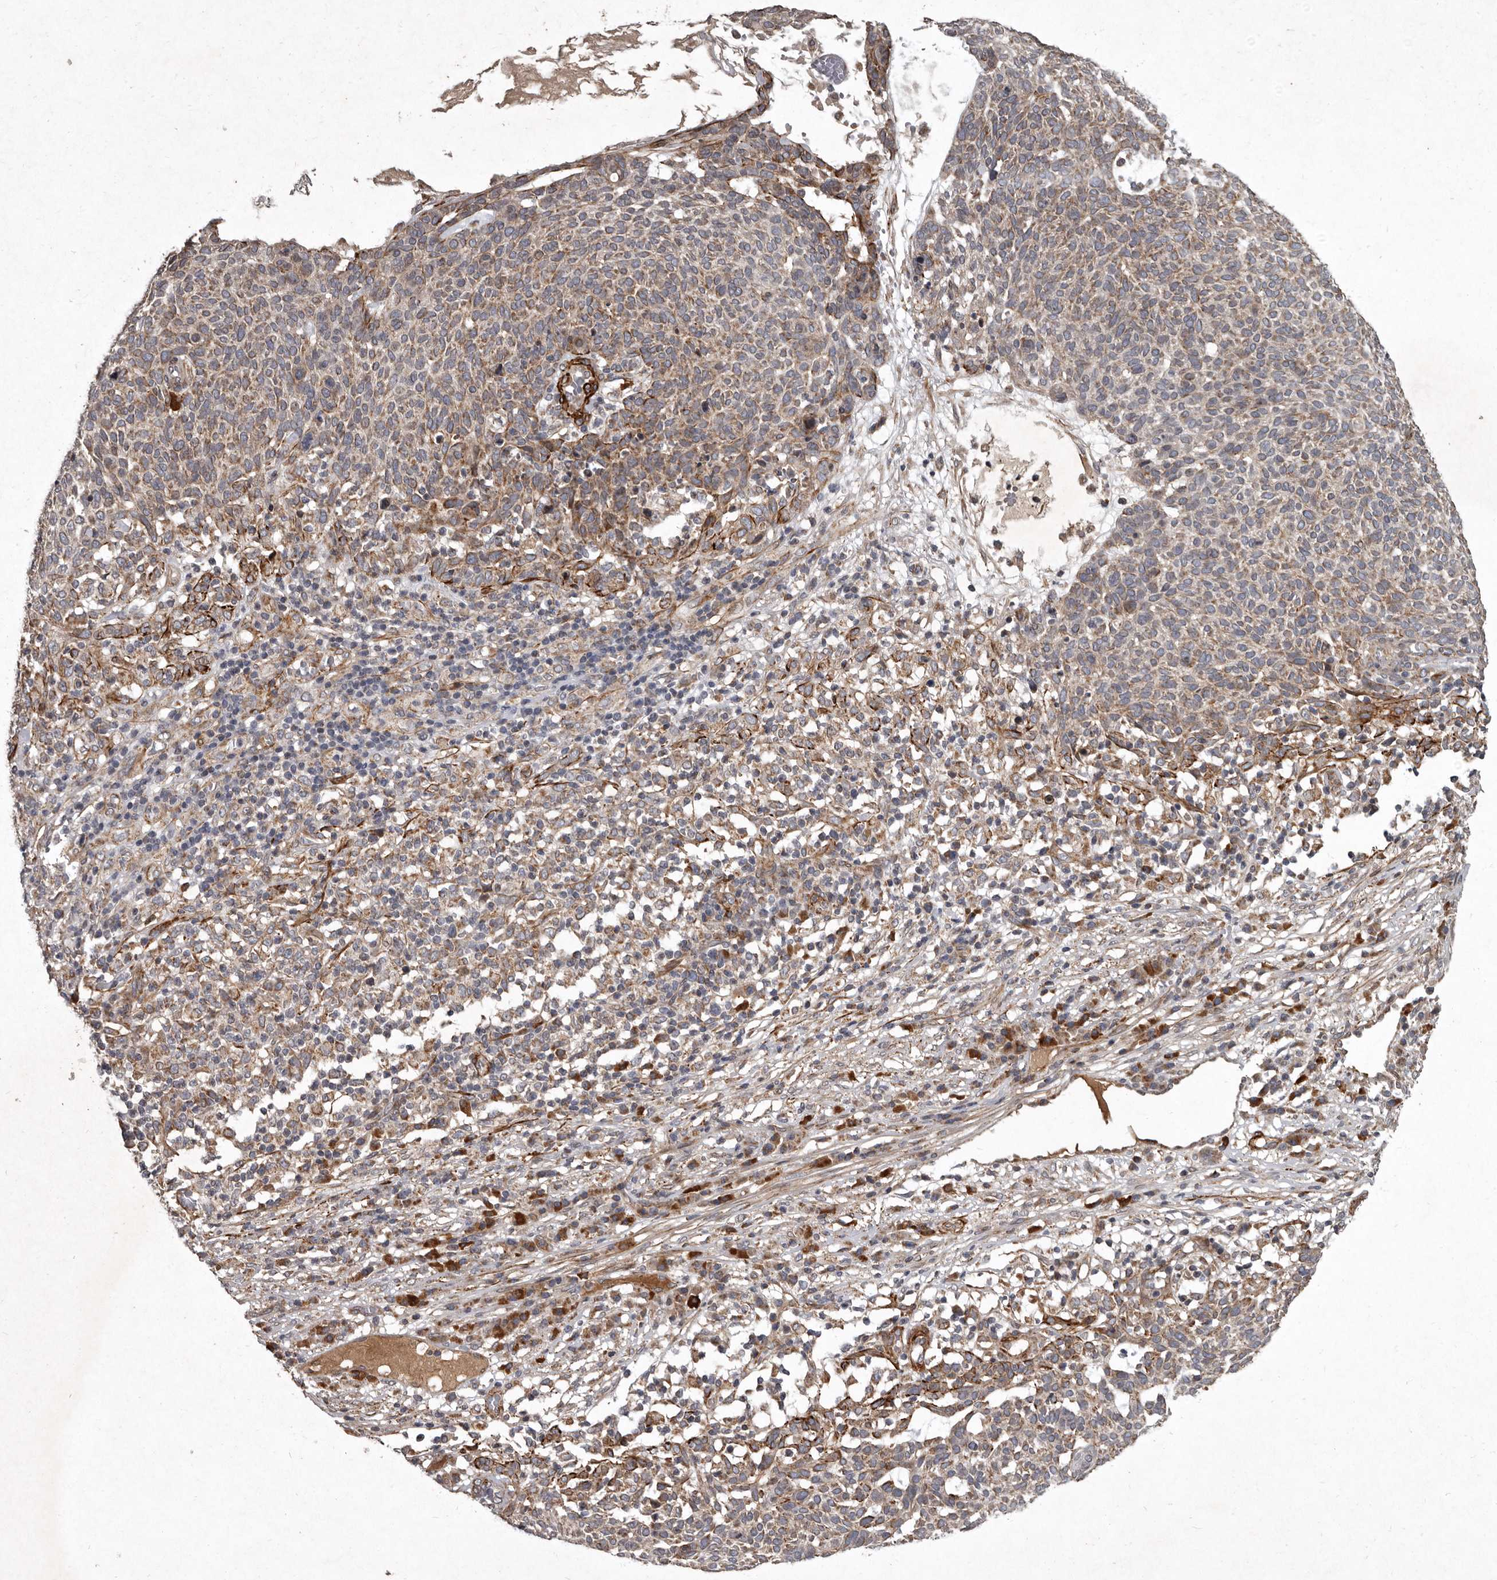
{"staining": {"intensity": "moderate", "quantity": ">75%", "location": "cytoplasmic/membranous"}, "tissue": "skin cancer", "cell_type": "Tumor cells", "image_type": "cancer", "snomed": [{"axis": "morphology", "description": "Squamous cell carcinoma, NOS"}, {"axis": "topography", "description": "Skin"}], "caption": "Protein staining of skin cancer (squamous cell carcinoma) tissue displays moderate cytoplasmic/membranous staining in approximately >75% of tumor cells.", "gene": "MRPS15", "patient": {"sex": "female", "age": 90}}